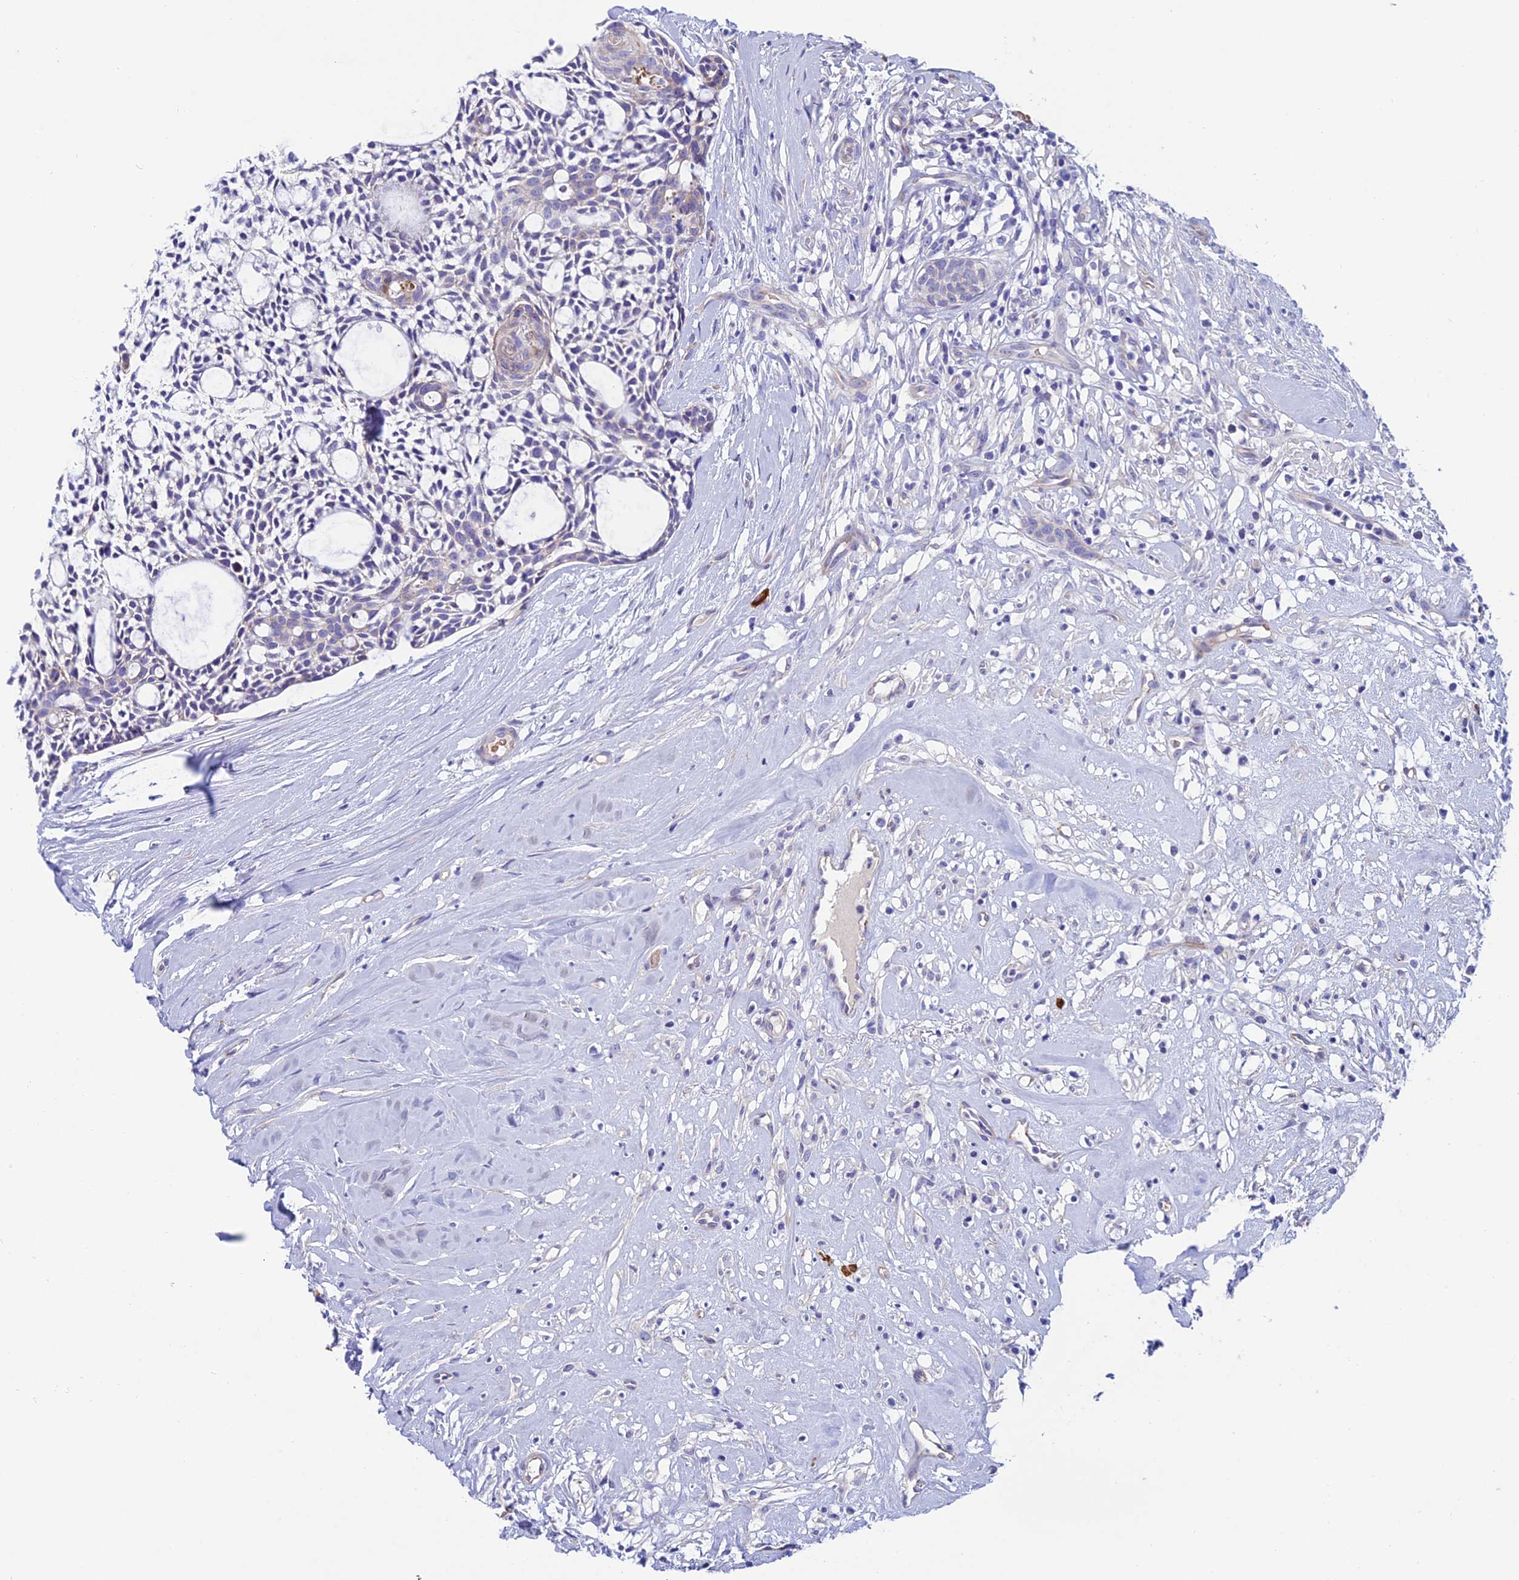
{"staining": {"intensity": "negative", "quantity": "none", "location": "none"}, "tissue": "head and neck cancer", "cell_type": "Tumor cells", "image_type": "cancer", "snomed": [{"axis": "morphology", "description": "Adenocarcinoma, NOS"}, {"axis": "topography", "description": "Subcutis"}, {"axis": "topography", "description": "Head-Neck"}], "caption": "This is a photomicrograph of immunohistochemistry staining of head and neck adenocarcinoma, which shows no expression in tumor cells.", "gene": "MACIR", "patient": {"sex": "female", "age": 73}}